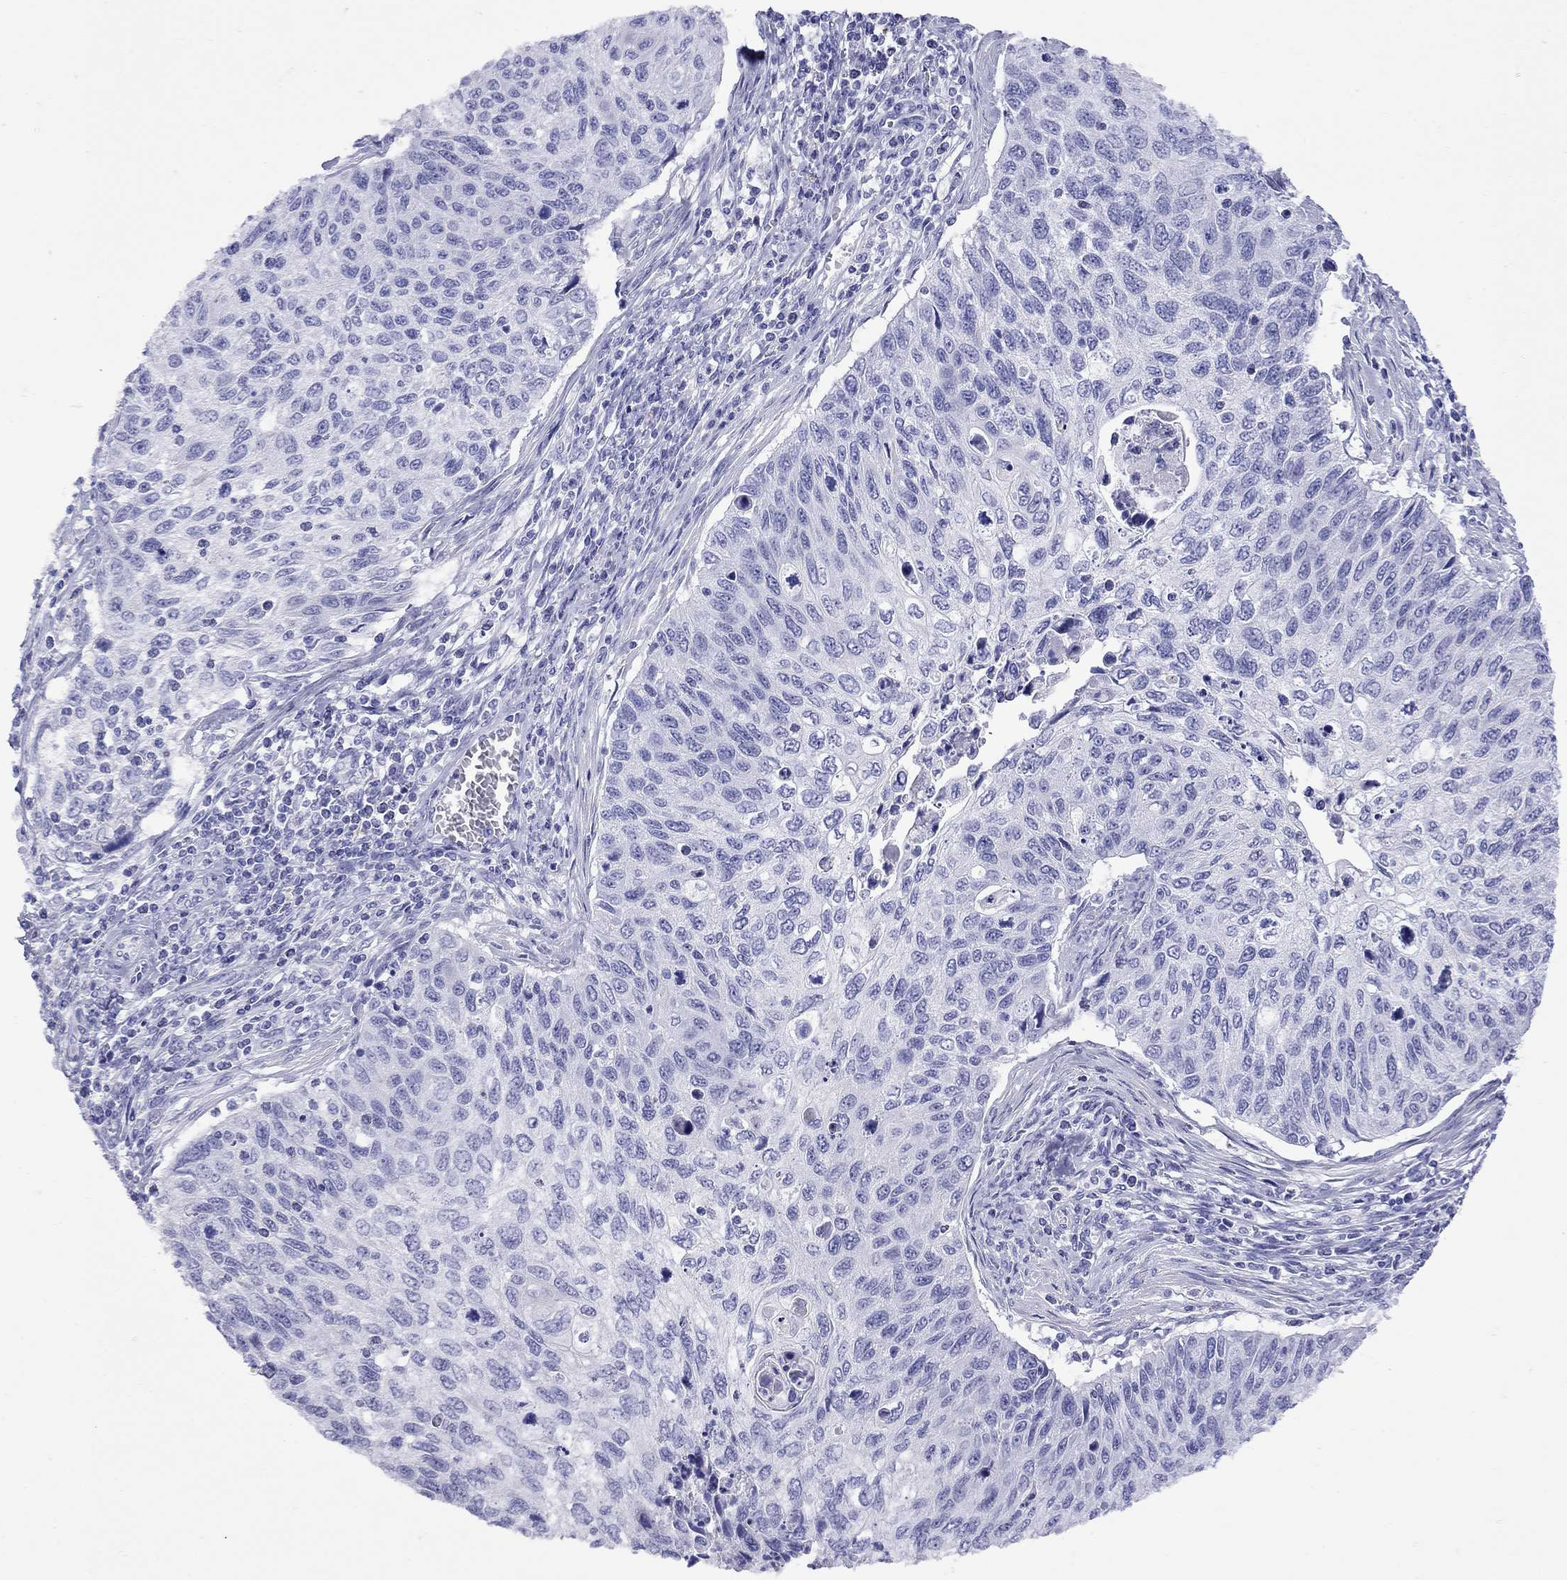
{"staining": {"intensity": "negative", "quantity": "none", "location": "none"}, "tissue": "cervical cancer", "cell_type": "Tumor cells", "image_type": "cancer", "snomed": [{"axis": "morphology", "description": "Squamous cell carcinoma, NOS"}, {"axis": "topography", "description": "Cervix"}], "caption": "Immunohistochemistry of cervical squamous cell carcinoma exhibits no expression in tumor cells.", "gene": "GRIA2", "patient": {"sex": "female", "age": 70}}